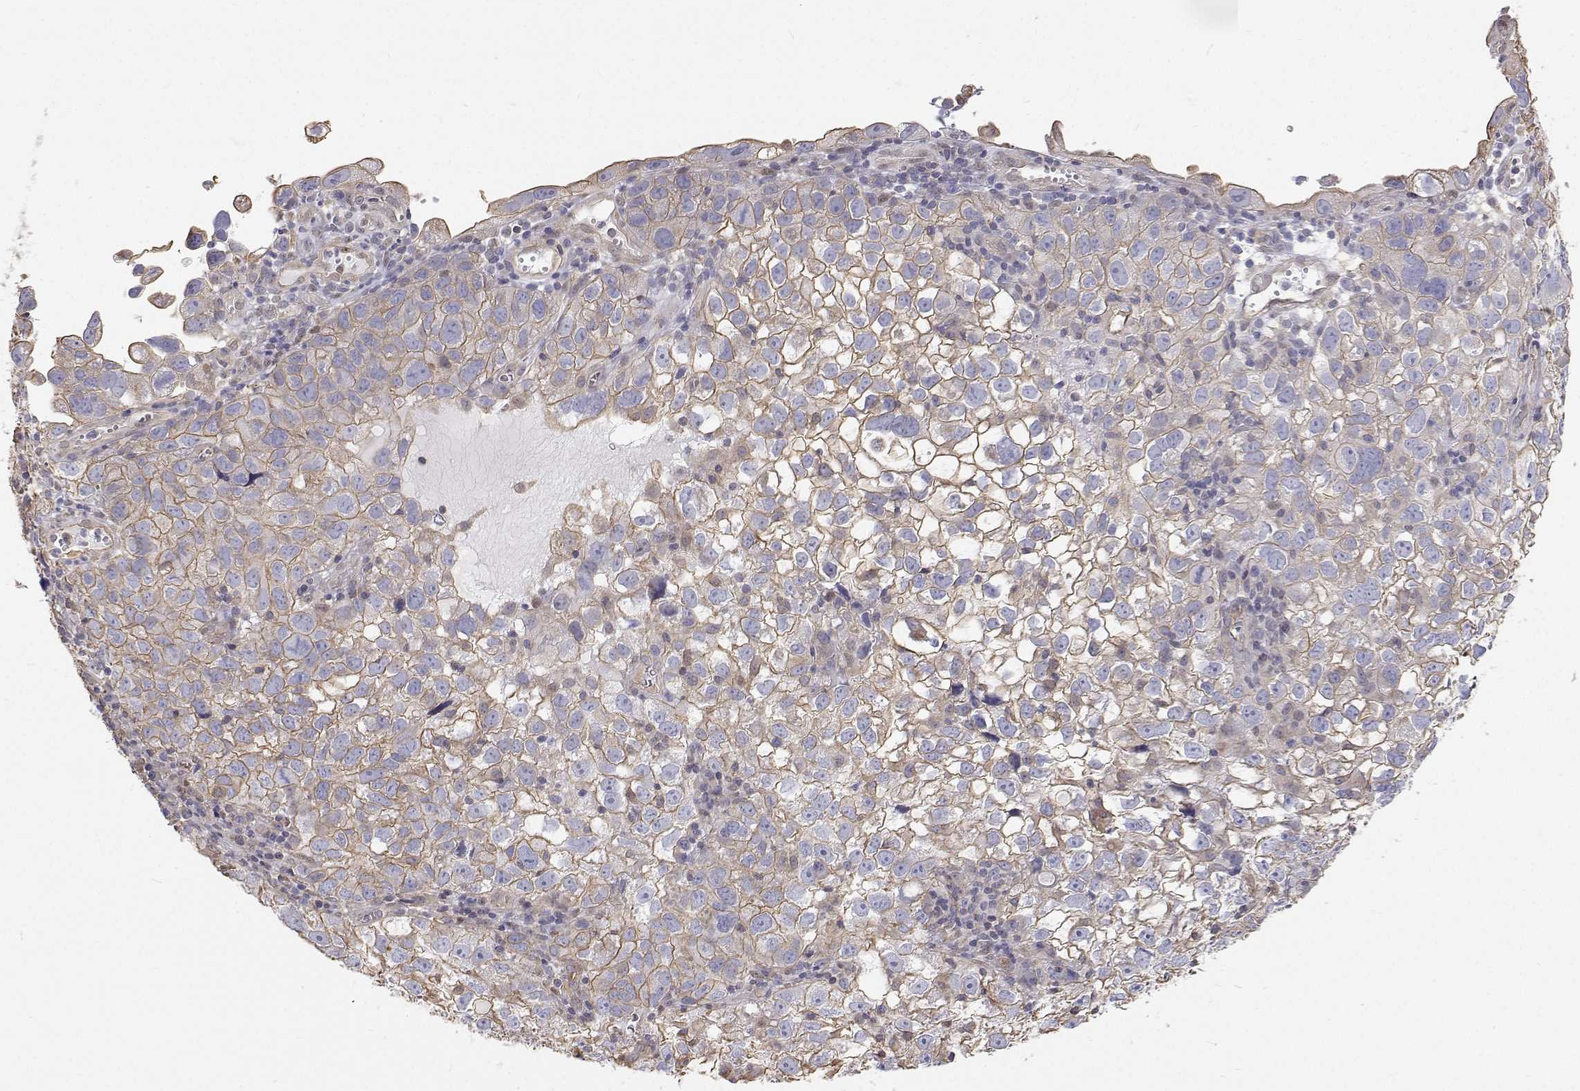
{"staining": {"intensity": "weak", "quantity": "25%-75%", "location": "cytoplasmic/membranous"}, "tissue": "cervical cancer", "cell_type": "Tumor cells", "image_type": "cancer", "snomed": [{"axis": "morphology", "description": "Squamous cell carcinoma, NOS"}, {"axis": "topography", "description": "Cervix"}], "caption": "Immunohistochemistry of cervical cancer (squamous cell carcinoma) displays low levels of weak cytoplasmic/membranous positivity in about 25%-75% of tumor cells.", "gene": "GSDMA", "patient": {"sex": "female", "age": 55}}